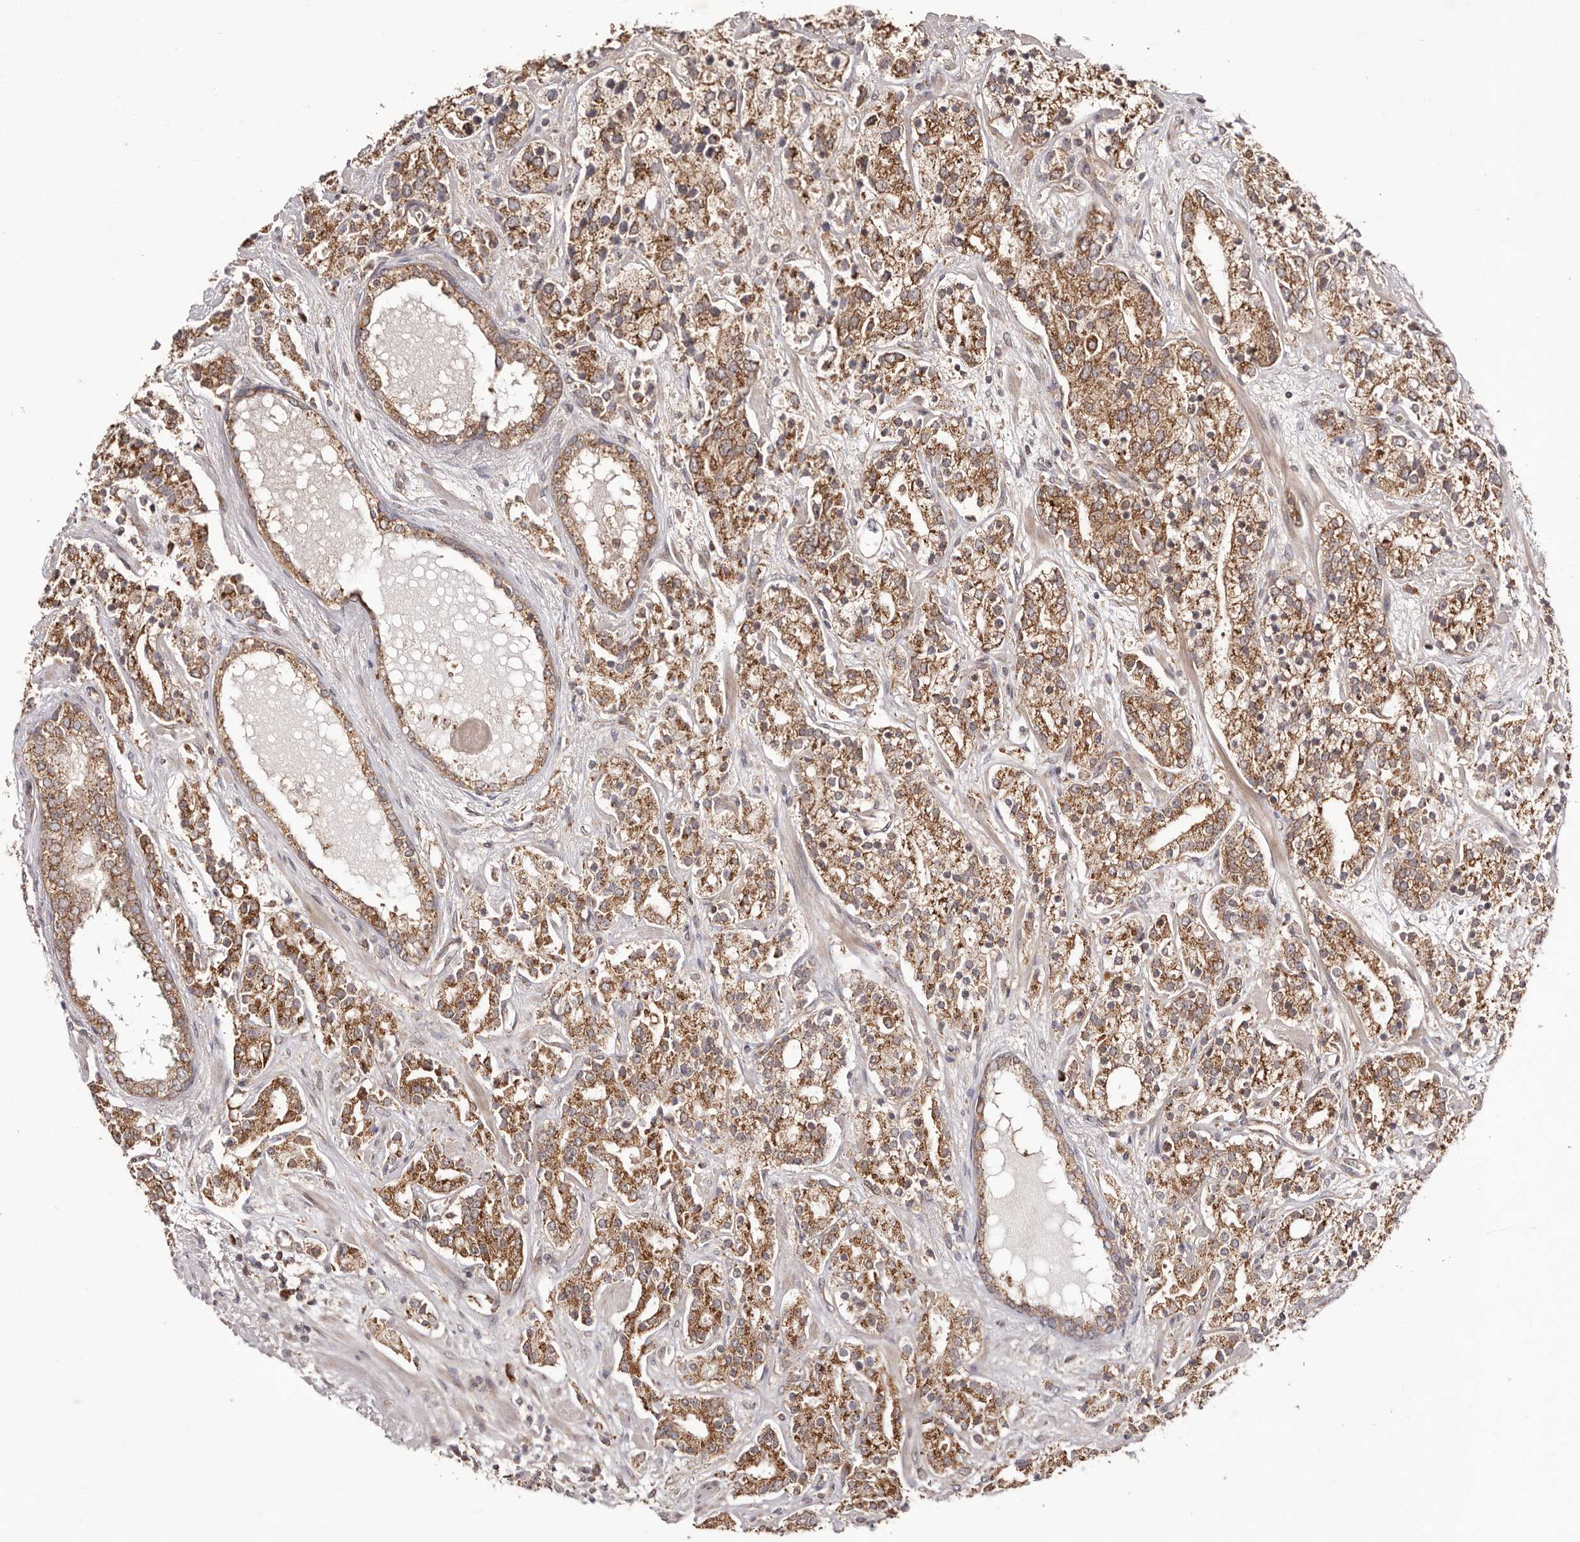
{"staining": {"intensity": "moderate", "quantity": ">75%", "location": "cytoplasmic/membranous"}, "tissue": "prostate cancer", "cell_type": "Tumor cells", "image_type": "cancer", "snomed": [{"axis": "morphology", "description": "Adenocarcinoma, High grade"}, {"axis": "topography", "description": "Prostate"}], "caption": "This histopathology image demonstrates immunohistochemistry staining of prostate cancer (high-grade adenocarcinoma), with medium moderate cytoplasmic/membranous expression in approximately >75% of tumor cells.", "gene": "EGR3", "patient": {"sex": "male", "age": 71}}